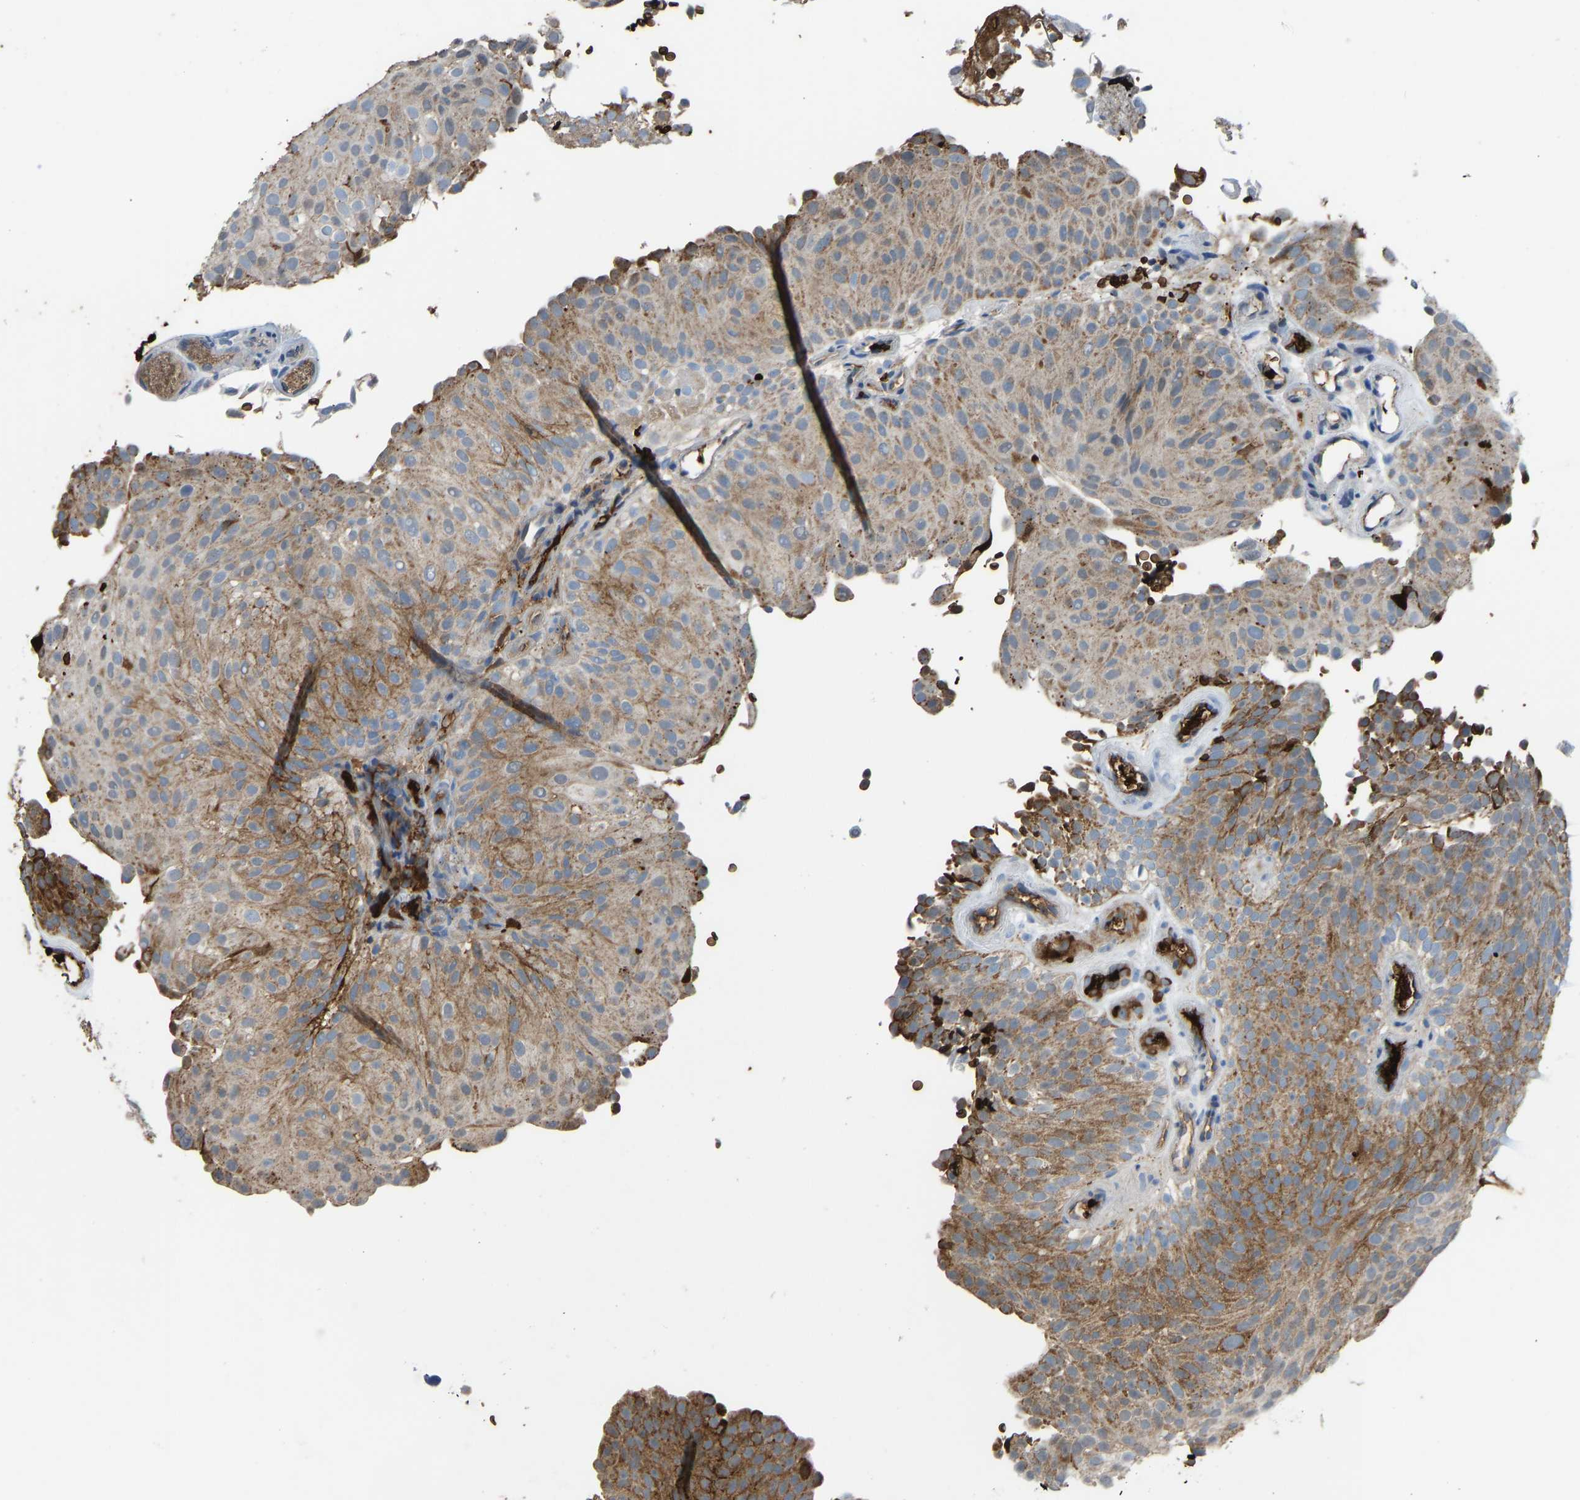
{"staining": {"intensity": "moderate", "quantity": ">75%", "location": "cytoplasmic/membranous"}, "tissue": "urothelial cancer", "cell_type": "Tumor cells", "image_type": "cancer", "snomed": [{"axis": "morphology", "description": "Urothelial carcinoma, Low grade"}, {"axis": "topography", "description": "Urinary bladder"}], "caption": "Tumor cells reveal moderate cytoplasmic/membranous staining in approximately >75% of cells in urothelial carcinoma (low-grade). (Brightfield microscopy of DAB IHC at high magnification).", "gene": "PIGS", "patient": {"sex": "male", "age": 78}}